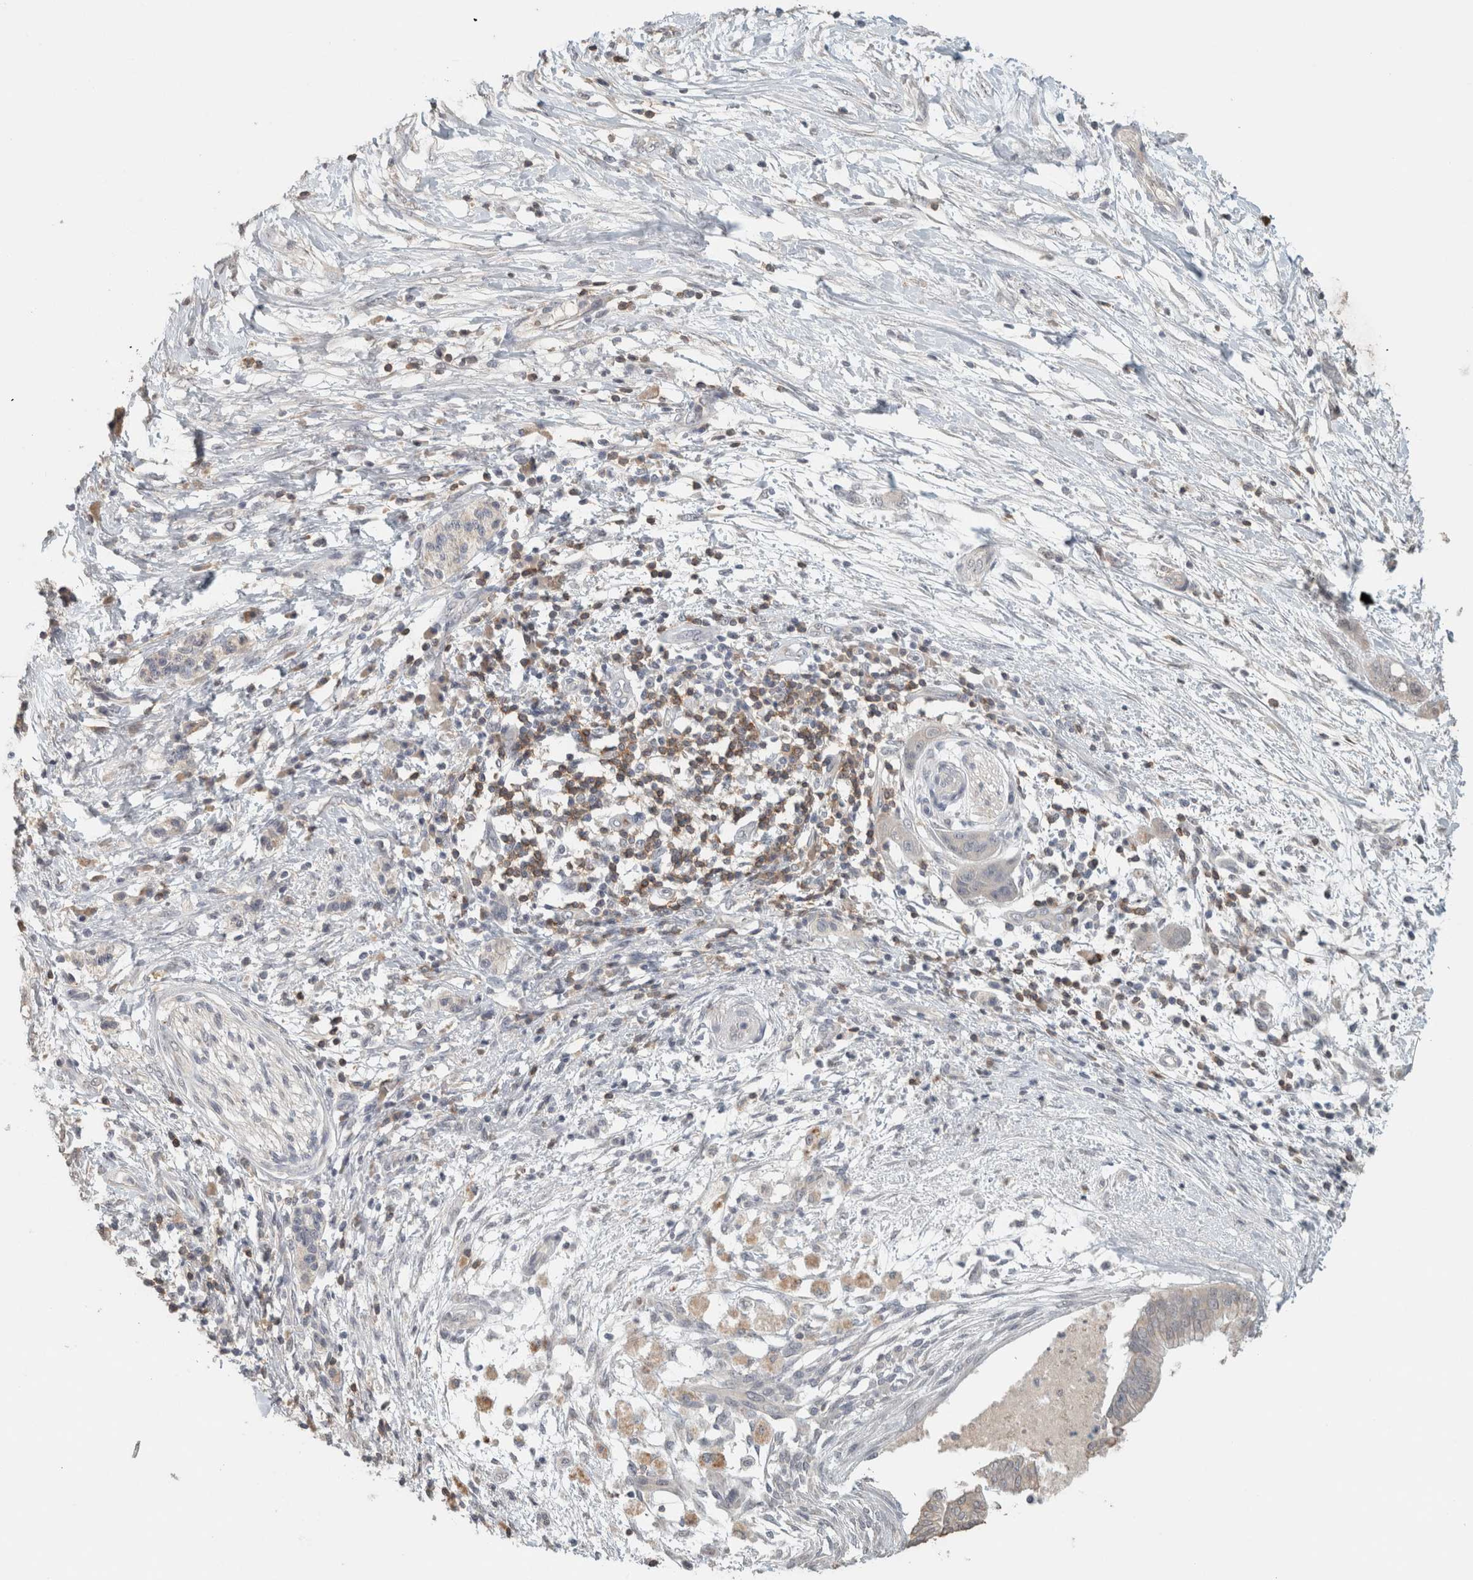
{"staining": {"intensity": "negative", "quantity": "none", "location": "none"}, "tissue": "pancreatic cancer", "cell_type": "Tumor cells", "image_type": "cancer", "snomed": [{"axis": "morphology", "description": "Adenocarcinoma, NOS"}, {"axis": "topography", "description": "Pancreas"}], "caption": "Pancreatic cancer was stained to show a protein in brown. There is no significant expression in tumor cells. Nuclei are stained in blue.", "gene": "TRAT1", "patient": {"sex": "female", "age": 78}}